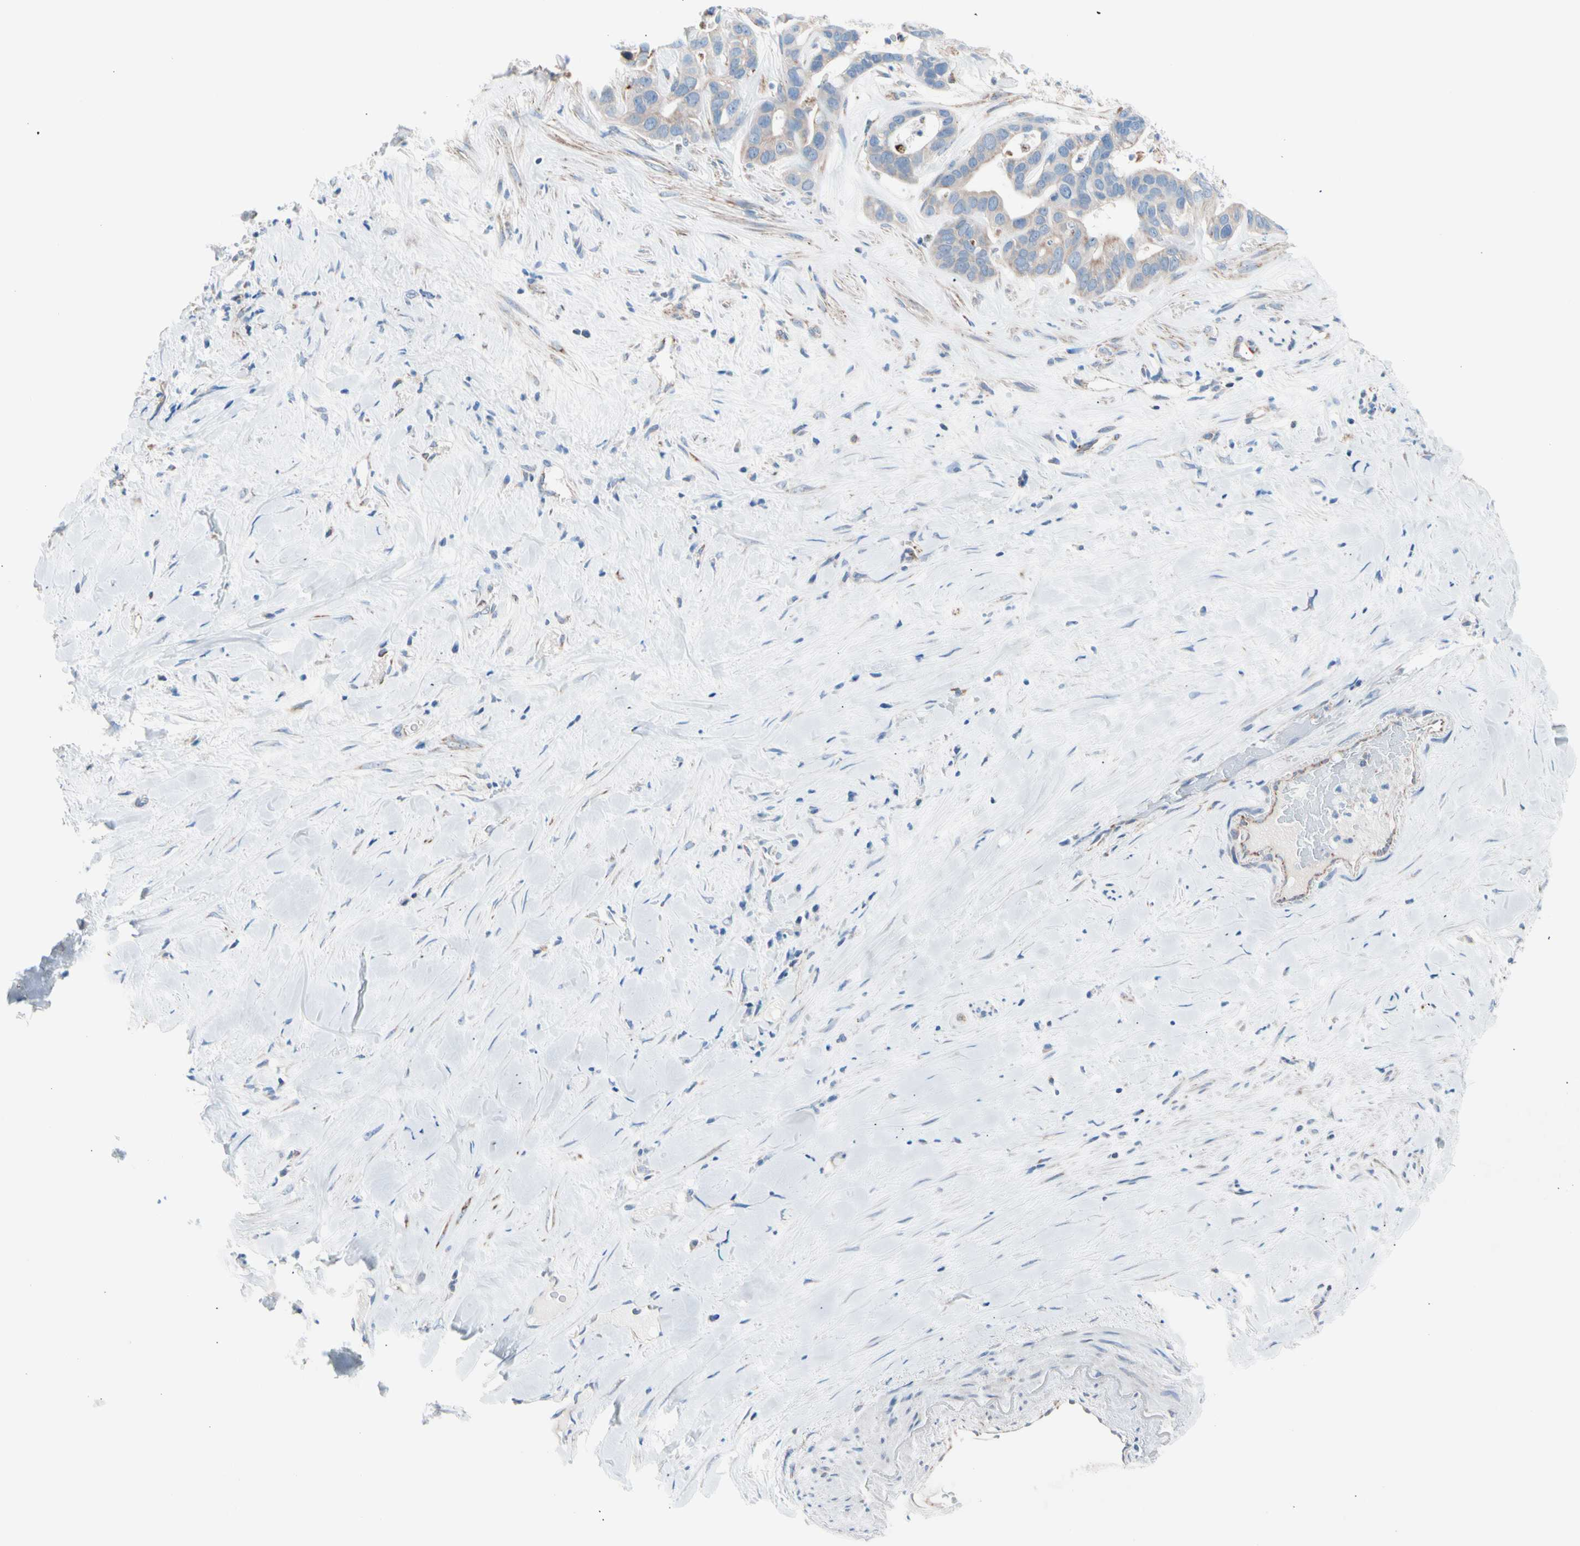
{"staining": {"intensity": "weak", "quantity": "25%-75%", "location": "cytoplasmic/membranous"}, "tissue": "liver cancer", "cell_type": "Tumor cells", "image_type": "cancer", "snomed": [{"axis": "morphology", "description": "Cholangiocarcinoma"}, {"axis": "topography", "description": "Liver"}], "caption": "Liver cancer stained with a brown dye displays weak cytoplasmic/membranous positive positivity in about 25%-75% of tumor cells.", "gene": "HK1", "patient": {"sex": "female", "age": 65}}